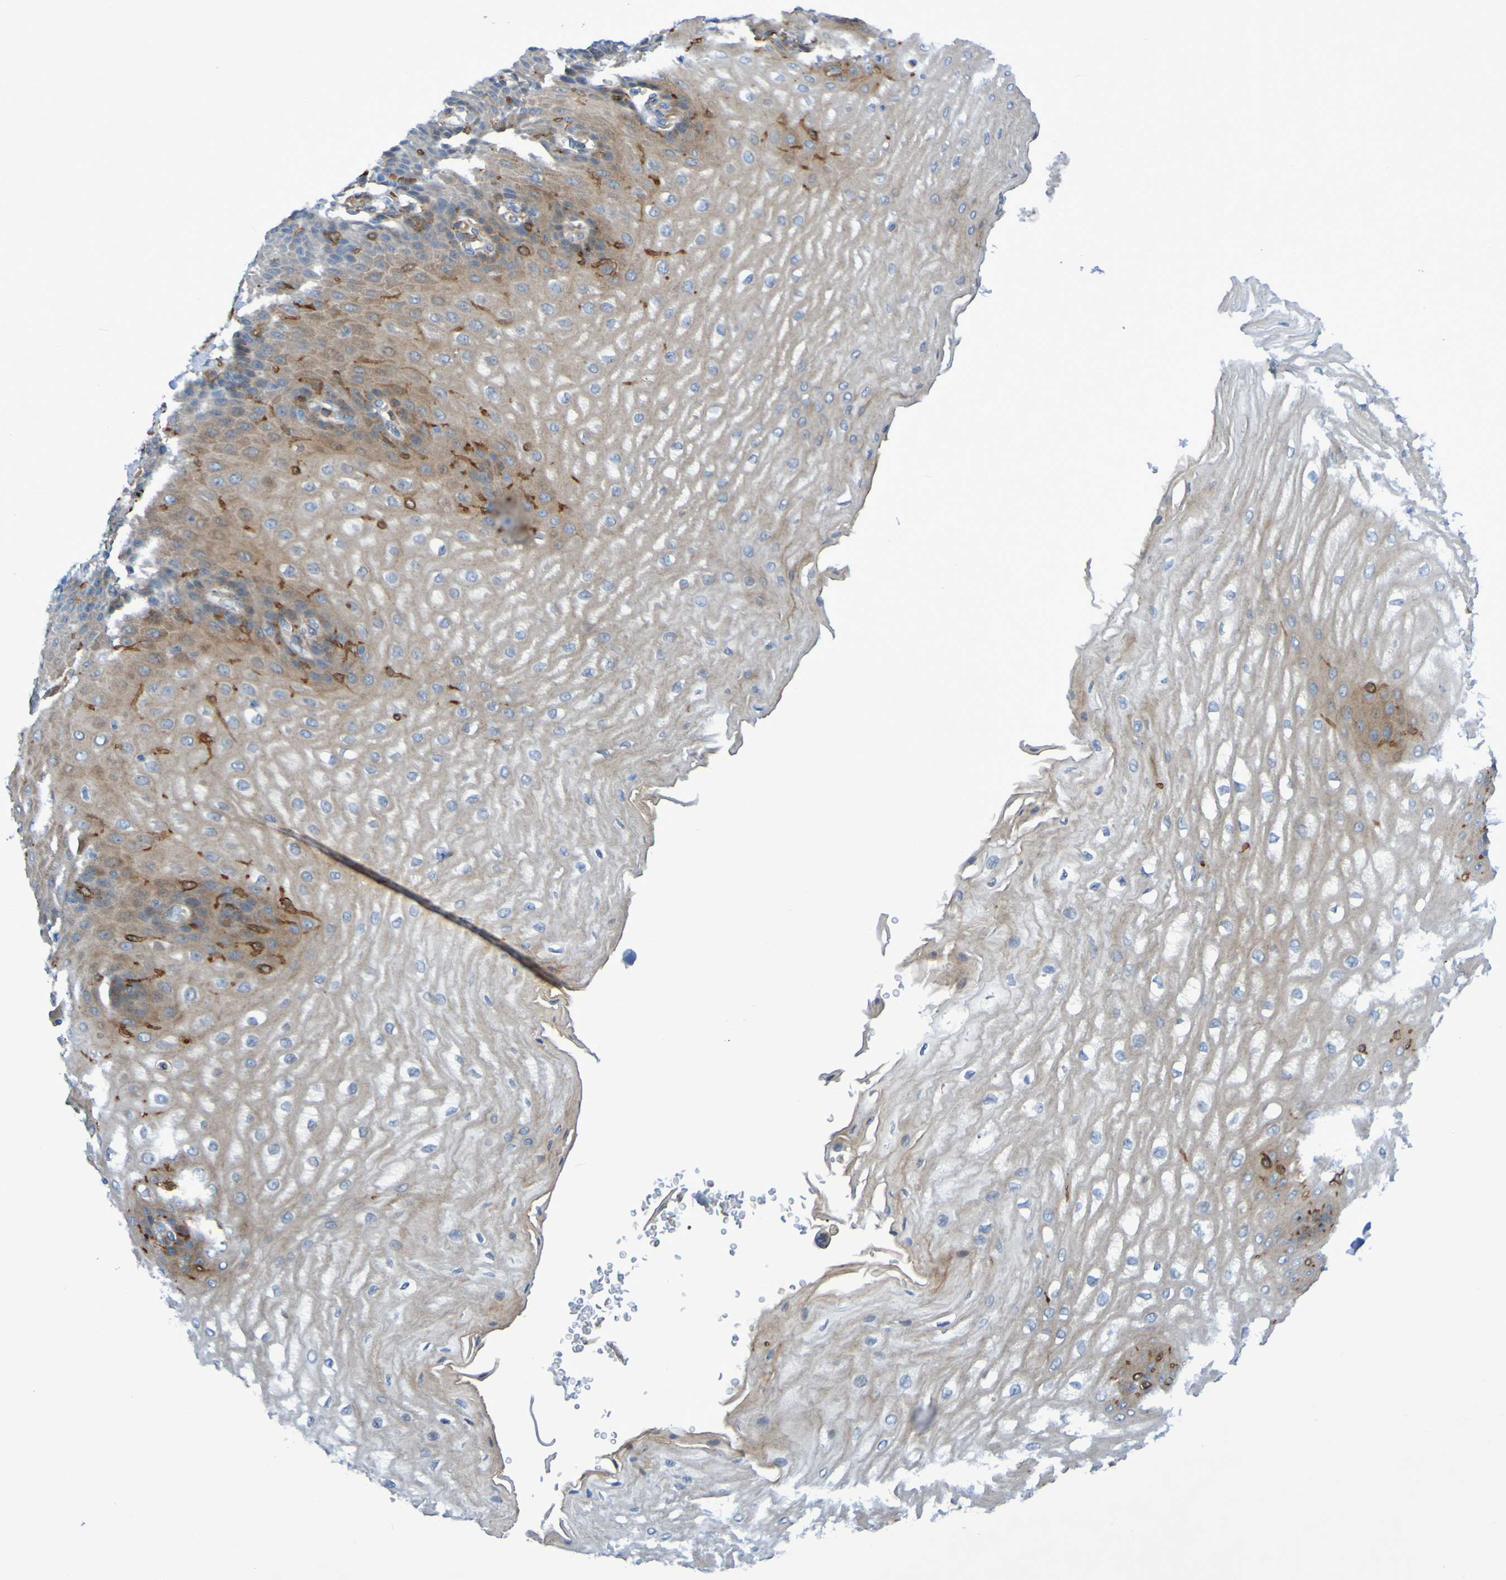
{"staining": {"intensity": "moderate", "quantity": ">75%", "location": "cytoplasmic/membranous"}, "tissue": "esophagus", "cell_type": "Squamous epithelial cells", "image_type": "normal", "snomed": [{"axis": "morphology", "description": "Normal tissue, NOS"}, {"axis": "topography", "description": "Esophagus"}], "caption": "The histopathology image displays immunohistochemical staining of normal esophagus. There is moderate cytoplasmic/membranous expression is identified in approximately >75% of squamous epithelial cells. Ihc stains the protein in brown and the nuclei are stained blue.", "gene": "SCRG1", "patient": {"sex": "male", "age": 54}}